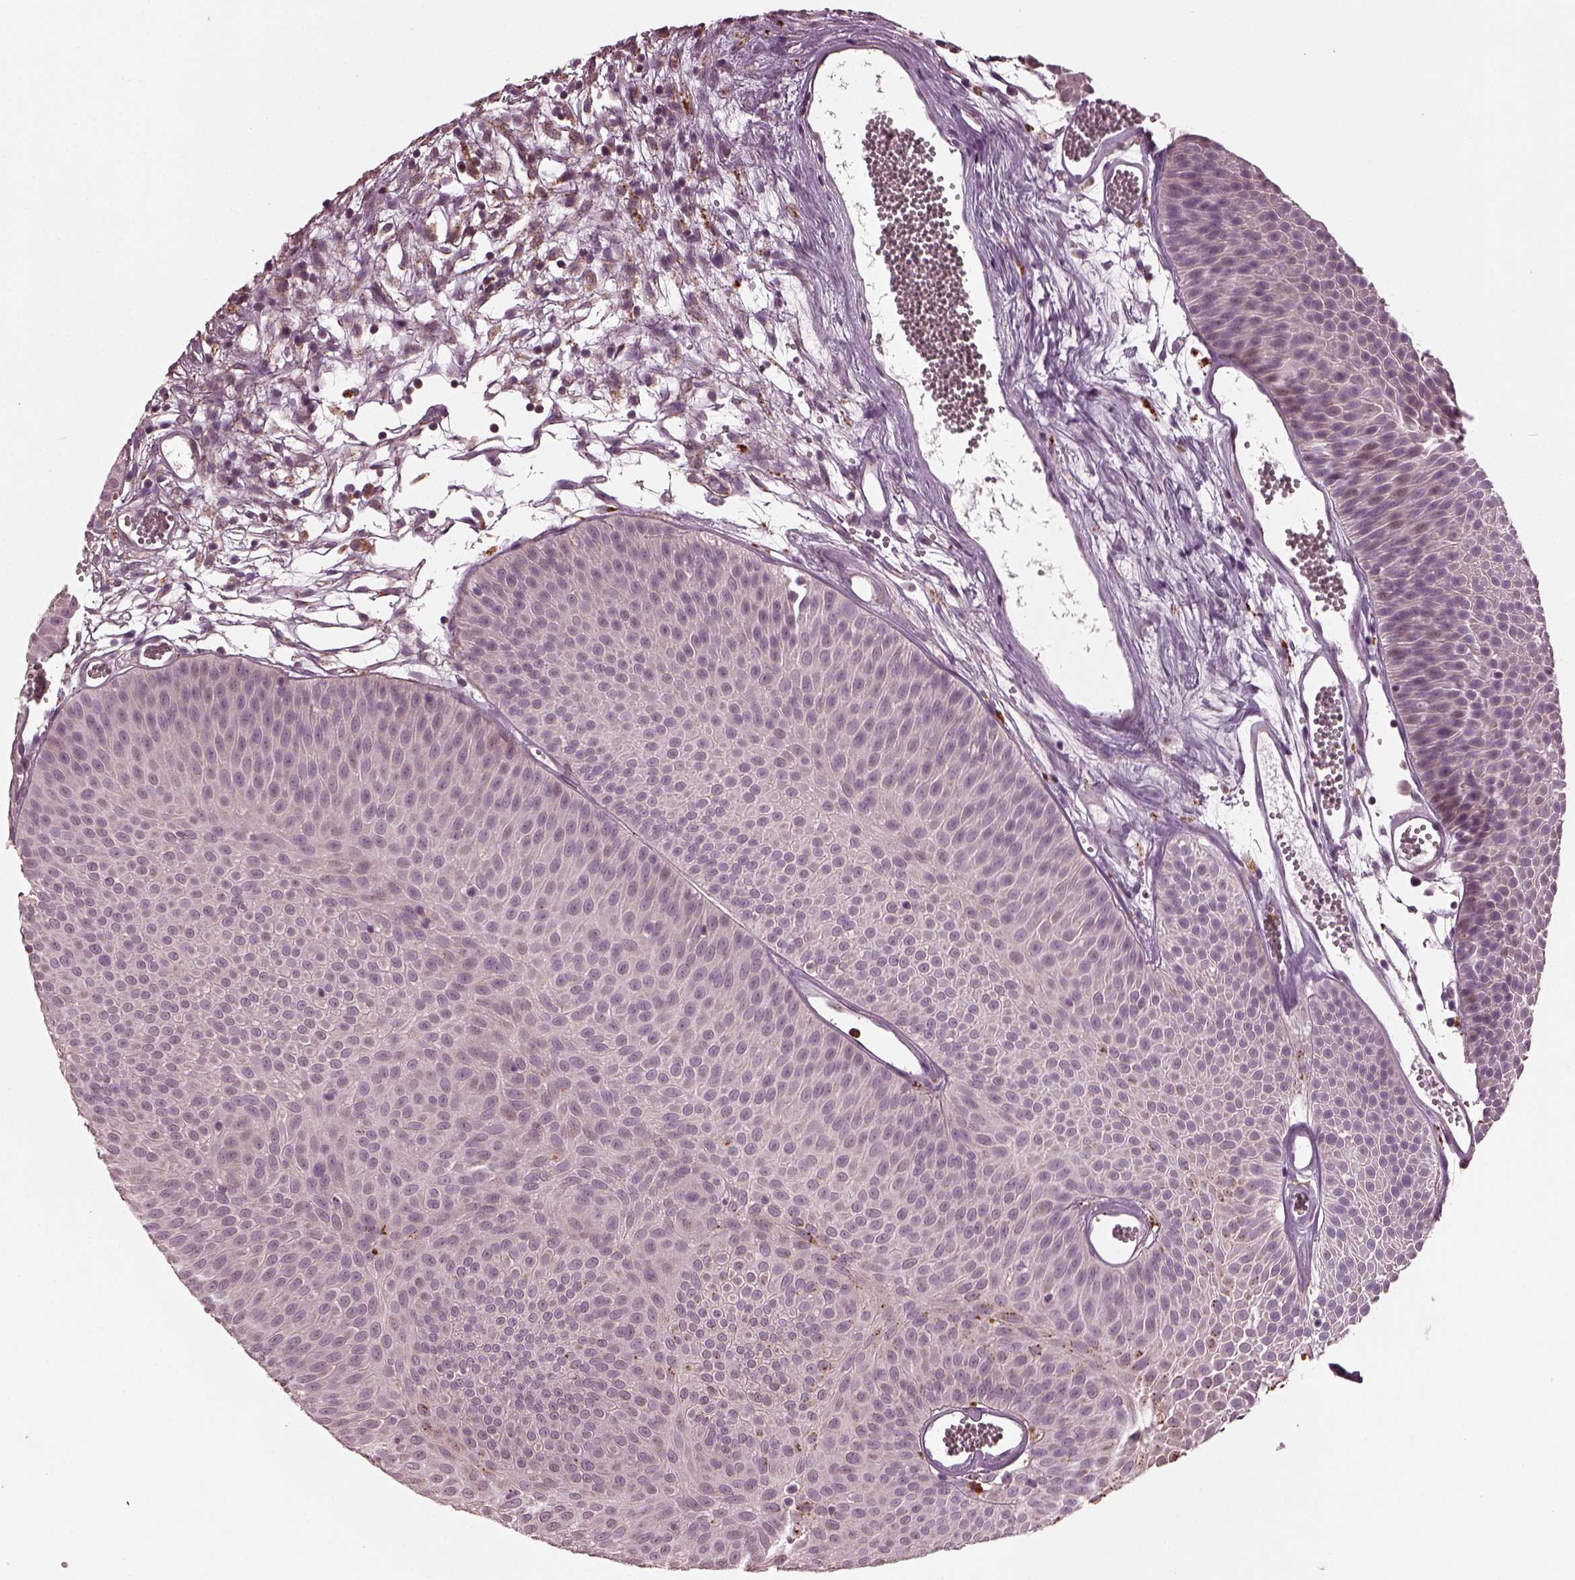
{"staining": {"intensity": "negative", "quantity": "none", "location": "none"}, "tissue": "urothelial cancer", "cell_type": "Tumor cells", "image_type": "cancer", "snomed": [{"axis": "morphology", "description": "Urothelial carcinoma, Low grade"}, {"axis": "topography", "description": "Urinary bladder"}], "caption": "The histopathology image reveals no staining of tumor cells in urothelial cancer. Nuclei are stained in blue.", "gene": "RUFY3", "patient": {"sex": "male", "age": 52}}